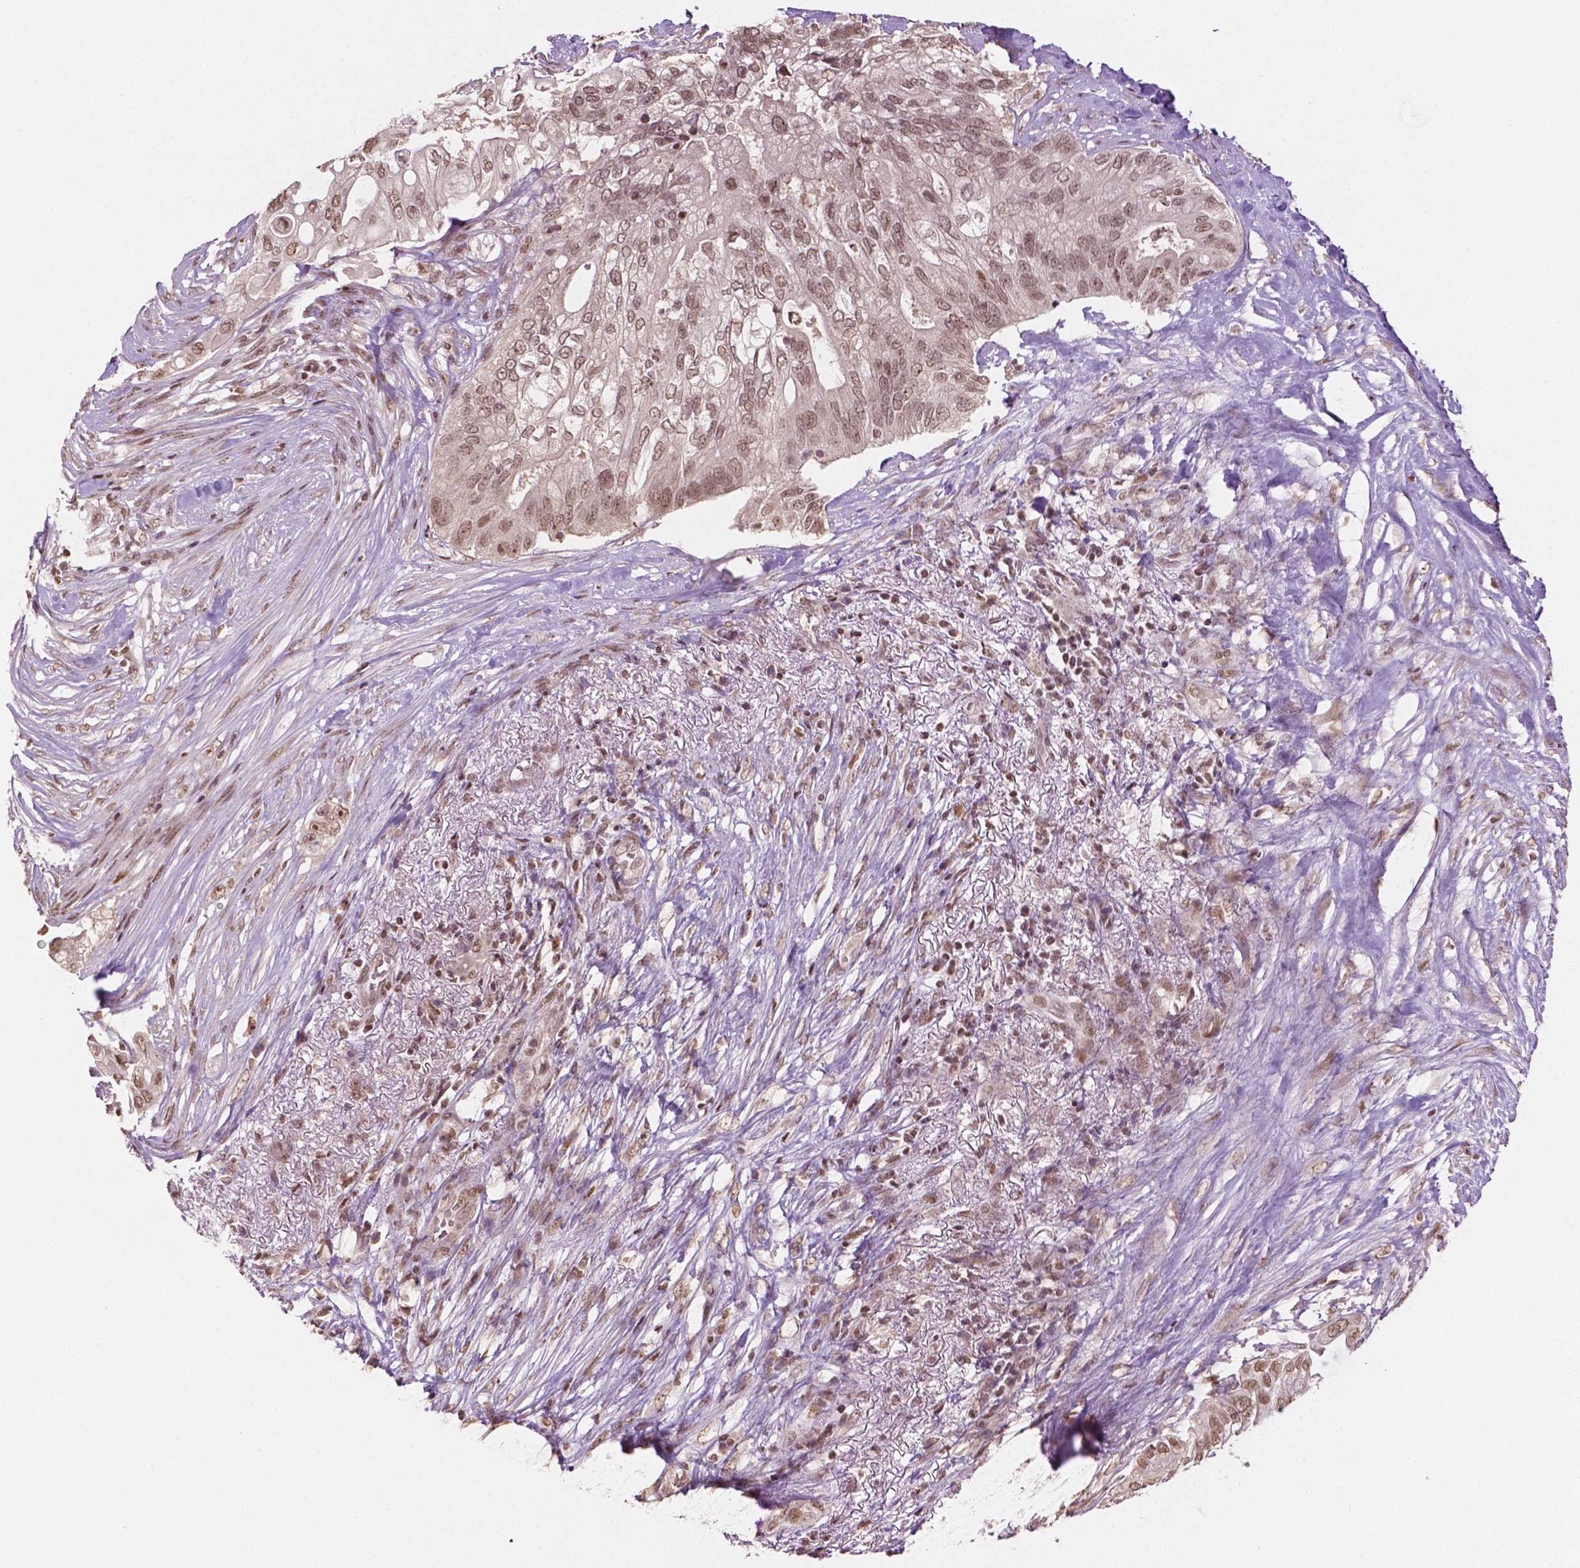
{"staining": {"intensity": "moderate", "quantity": ">75%", "location": "nuclear"}, "tissue": "pancreatic cancer", "cell_type": "Tumor cells", "image_type": "cancer", "snomed": [{"axis": "morphology", "description": "Adenocarcinoma, NOS"}, {"axis": "topography", "description": "Pancreas"}], "caption": "IHC staining of pancreatic cancer (adenocarcinoma), which shows medium levels of moderate nuclear staining in about >75% of tumor cells indicating moderate nuclear protein staining. The staining was performed using DAB (3,3'-diaminobenzidine) (brown) for protein detection and nuclei were counterstained in hematoxylin (blue).", "gene": "DEK", "patient": {"sex": "female", "age": 72}}